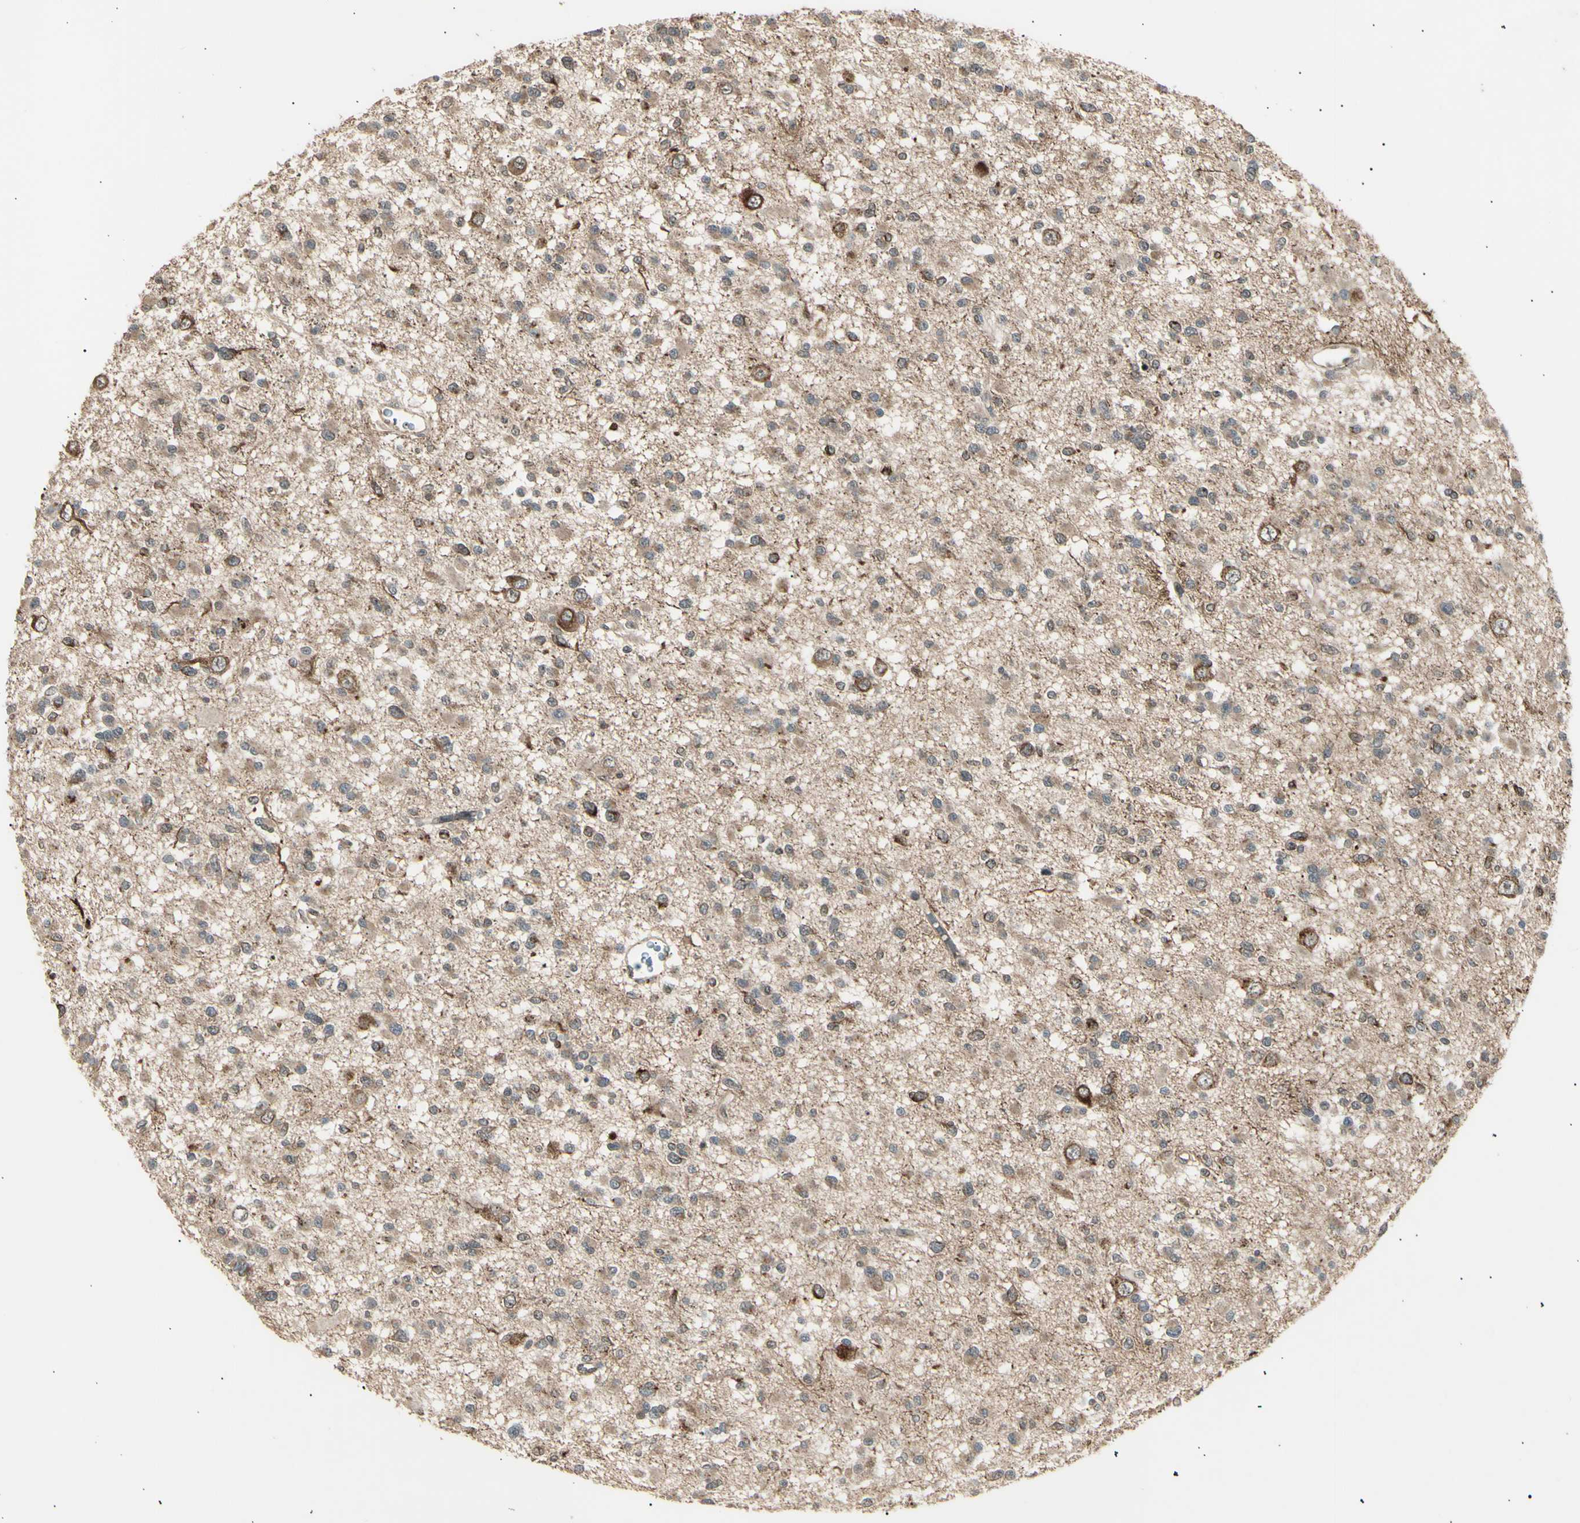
{"staining": {"intensity": "moderate", "quantity": "25%-75%", "location": "cytoplasmic/membranous"}, "tissue": "glioma", "cell_type": "Tumor cells", "image_type": "cancer", "snomed": [{"axis": "morphology", "description": "Glioma, malignant, Low grade"}, {"axis": "topography", "description": "Brain"}], "caption": "This image exhibits glioma stained with IHC to label a protein in brown. The cytoplasmic/membranous of tumor cells show moderate positivity for the protein. Nuclei are counter-stained blue.", "gene": "NUAK2", "patient": {"sex": "female", "age": 22}}